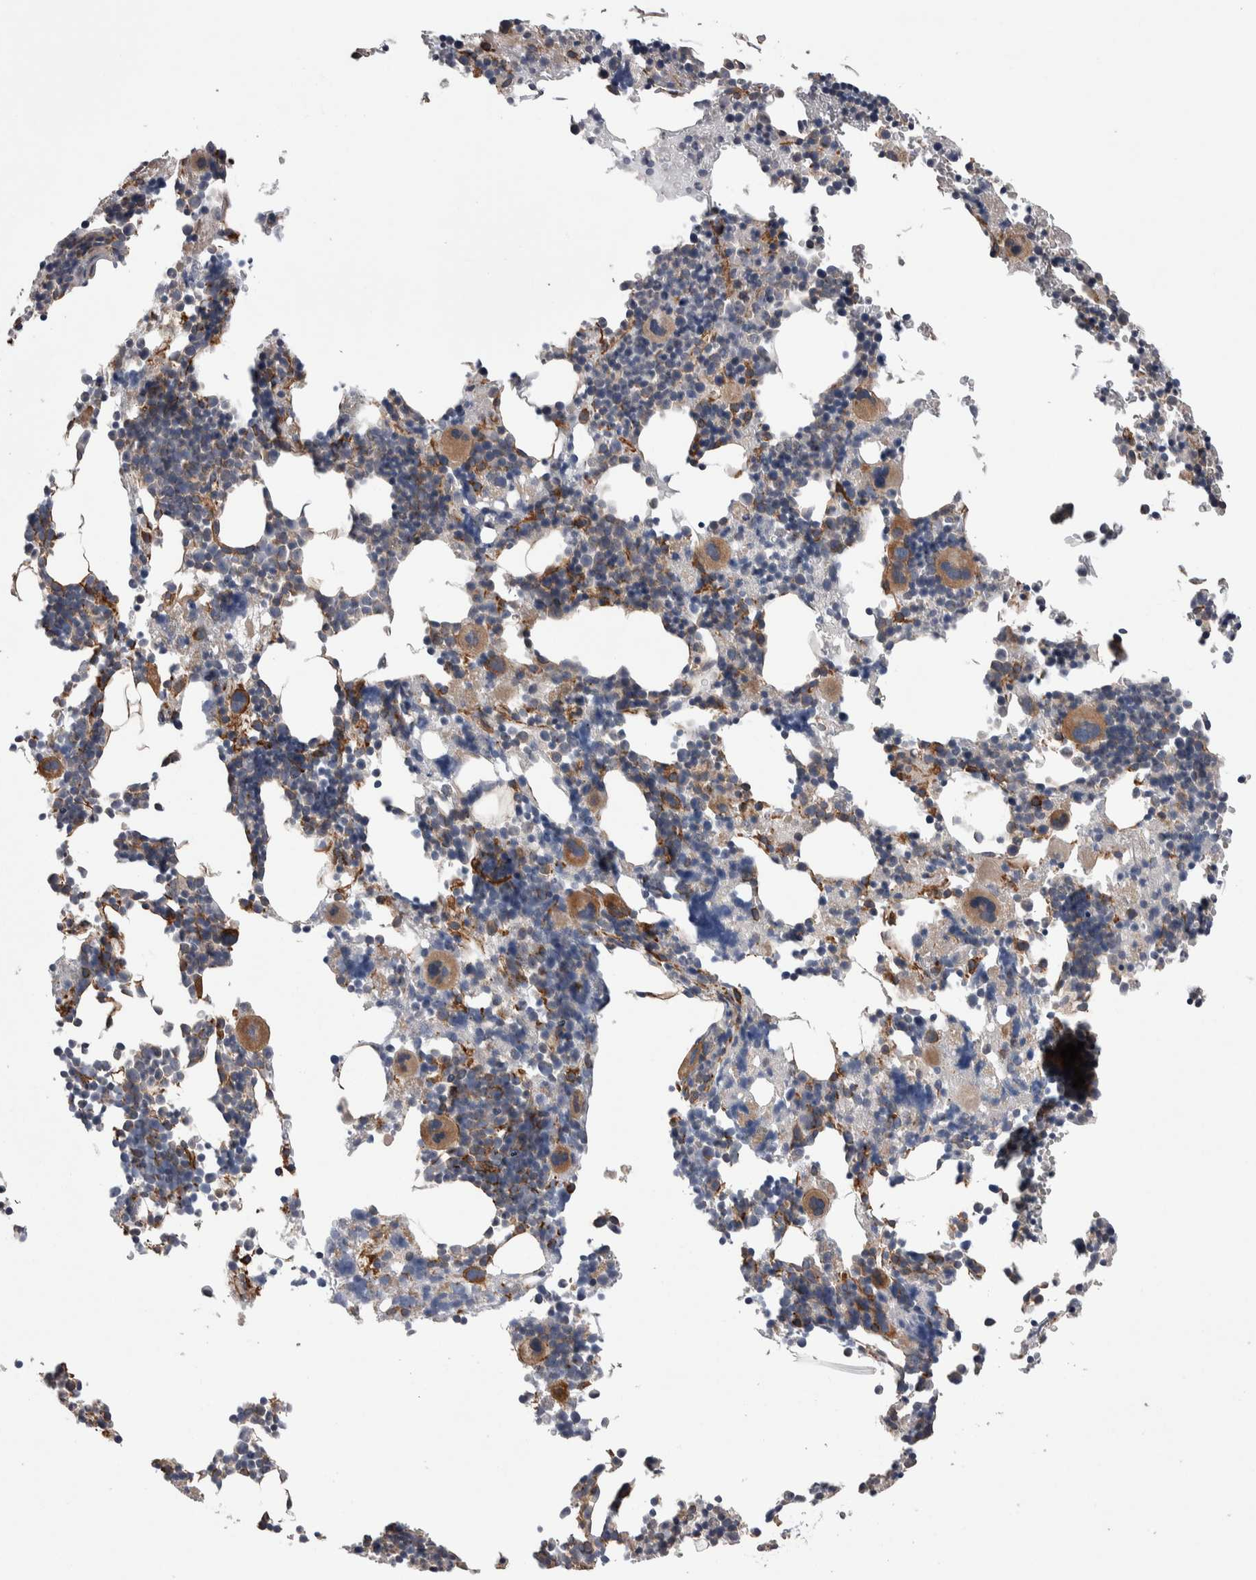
{"staining": {"intensity": "moderate", "quantity": "25%-75%", "location": "cytoplasmic/membranous"}, "tissue": "bone marrow", "cell_type": "Hematopoietic cells", "image_type": "normal", "snomed": [{"axis": "morphology", "description": "Normal tissue, NOS"}, {"axis": "morphology", "description": "Inflammation, NOS"}, {"axis": "topography", "description": "Bone marrow"}], "caption": "Protein staining shows moderate cytoplasmic/membranous staining in approximately 25%-75% of hematopoietic cells in unremarkable bone marrow. (DAB (3,3'-diaminobenzidine) IHC with brightfield microscopy, high magnification).", "gene": "LIMA1", "patient": {"sex": "male", "age": 31}}